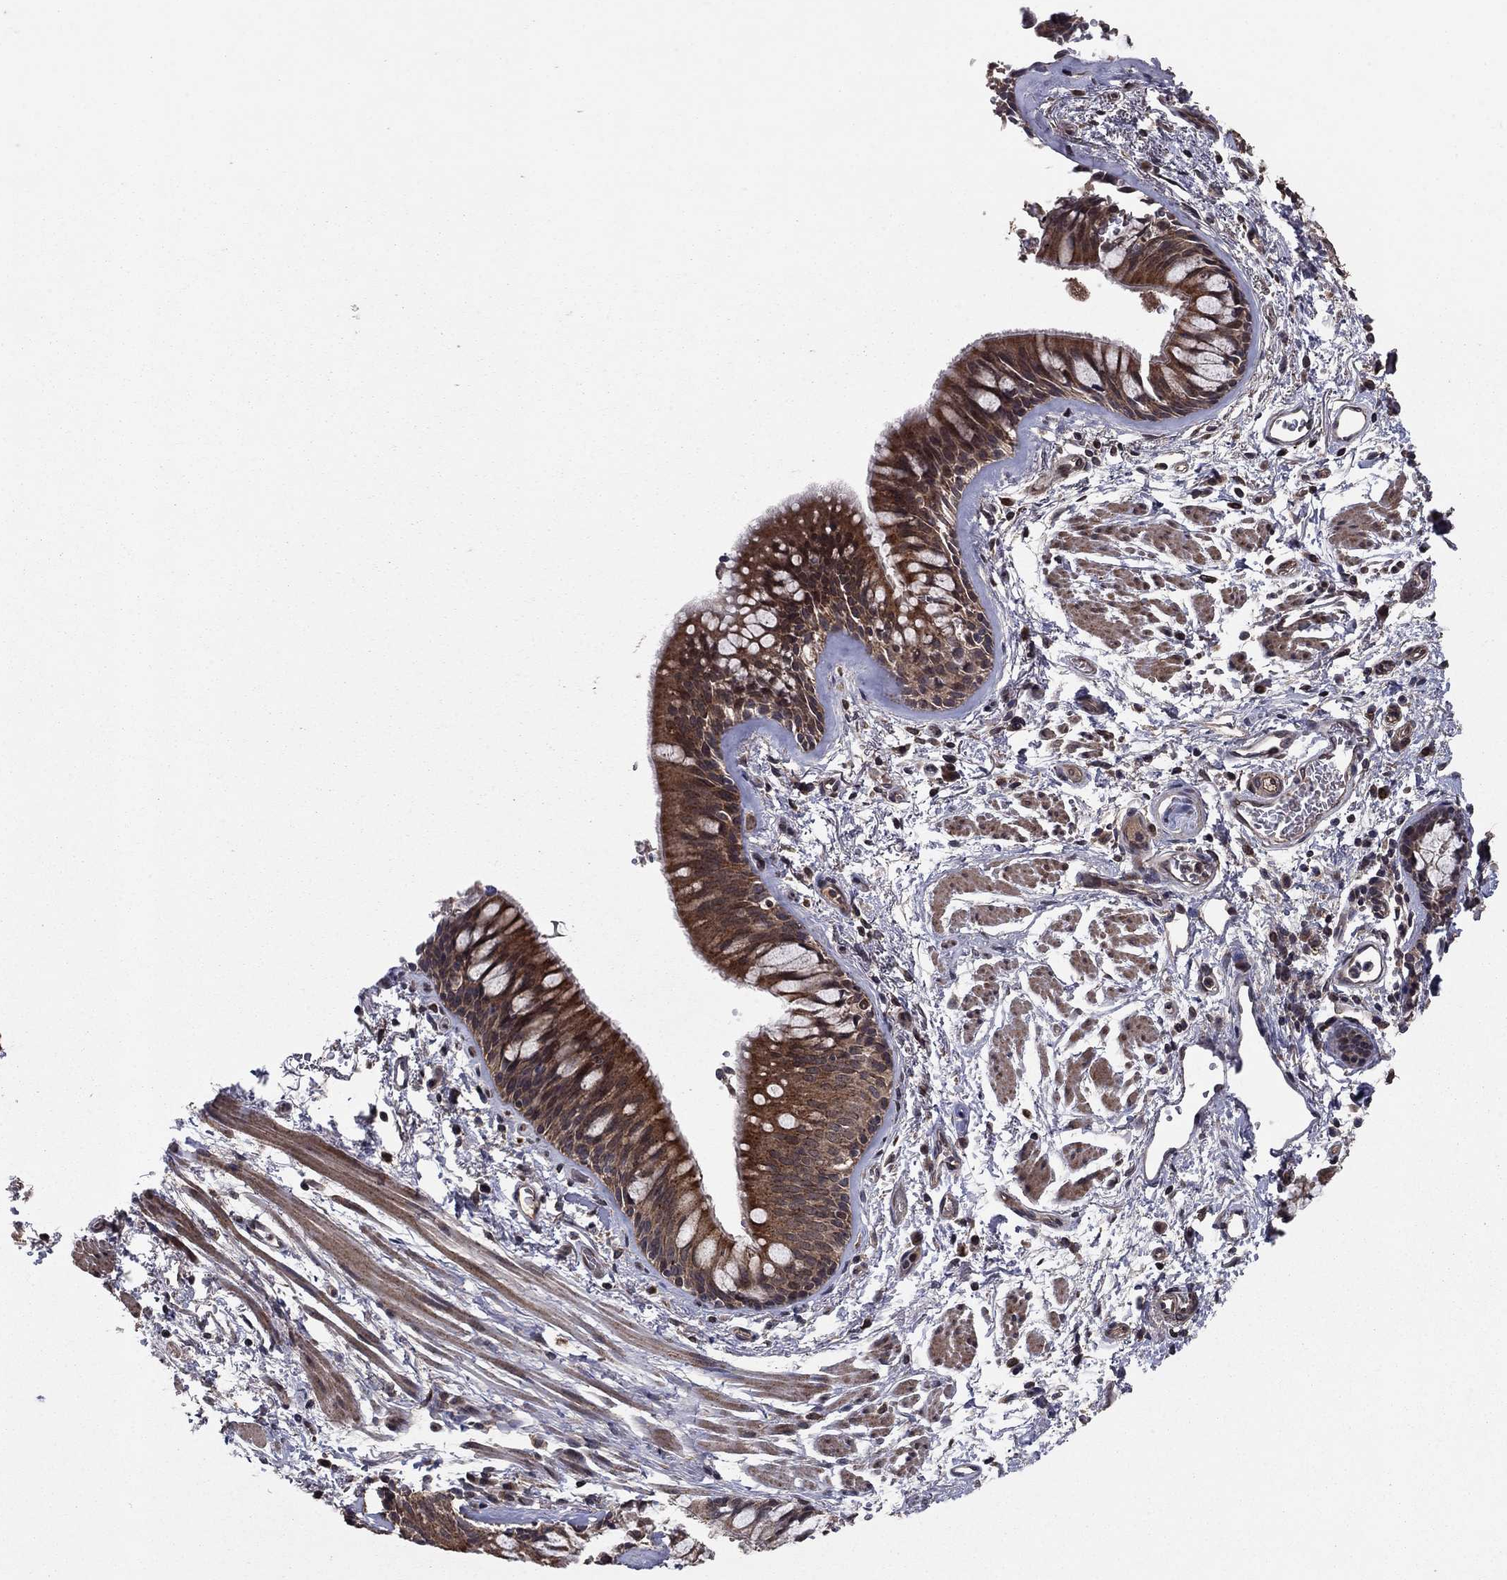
{"staining": {"intensity": "strong", "quantity": ">75%", "location": "cytoplasmic/membranous"}, "tissue": "bronchus", "cell_type": "Respiratory epithelial cells", "image_type": "normal", "snomed": [{"axis": "morphology", "description": "Normal tissue, NOS"}, {"axis": "topography", "description": "Bronchus"}, {"axis": "topography", "description": "Lung"}], "caption": "A histopathology image showing strong cytoplasmic/membranous expression in about >75% of respiratory epithelial cells in unremarkable bronchus, as visualized by brown immunohistochemical staining.", "gene": "DHRS1", "patient": {"sex": "female", "age": 57}}